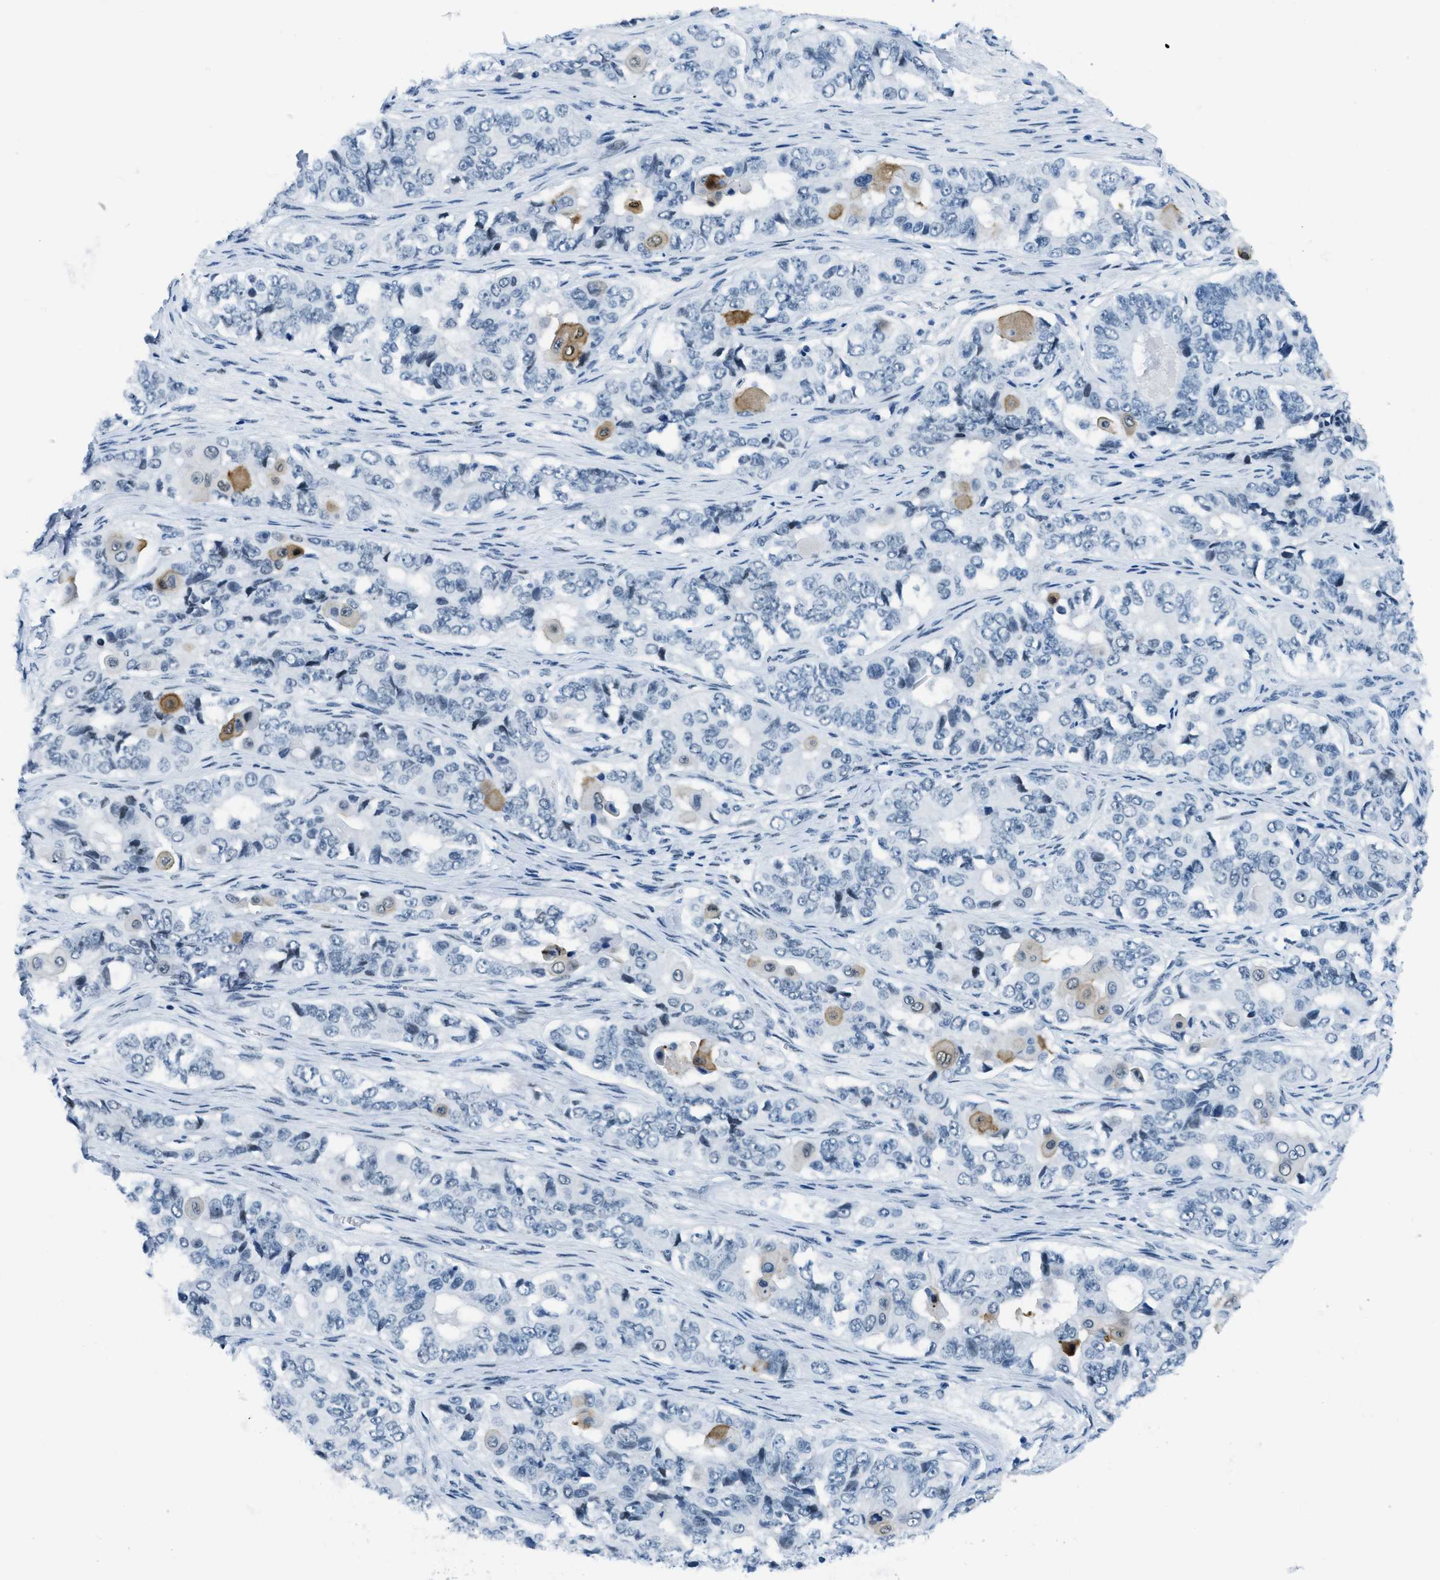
{"staining": {"intensity": "moderate", "quantity": "<25%", "location": "cytoplasmic/membranous"}, "tissue": "ovarian cancer", "cell_type": "Tumor cells", "image_type": "cancer", "snomed": [{"axis": "morphology", "description": "Carcinoma, endometroid"}, {"axis": "topography", "description": "Ovary"}], "caption": "This is a micrograph of IHC staining of ovarian endometroid carcinoma, which shows moderate positivity in the cytoplasmic/membranous of tumor cells.", "gene": "PLA2G2A", "patient": {"sex": "female", "age": 51}}